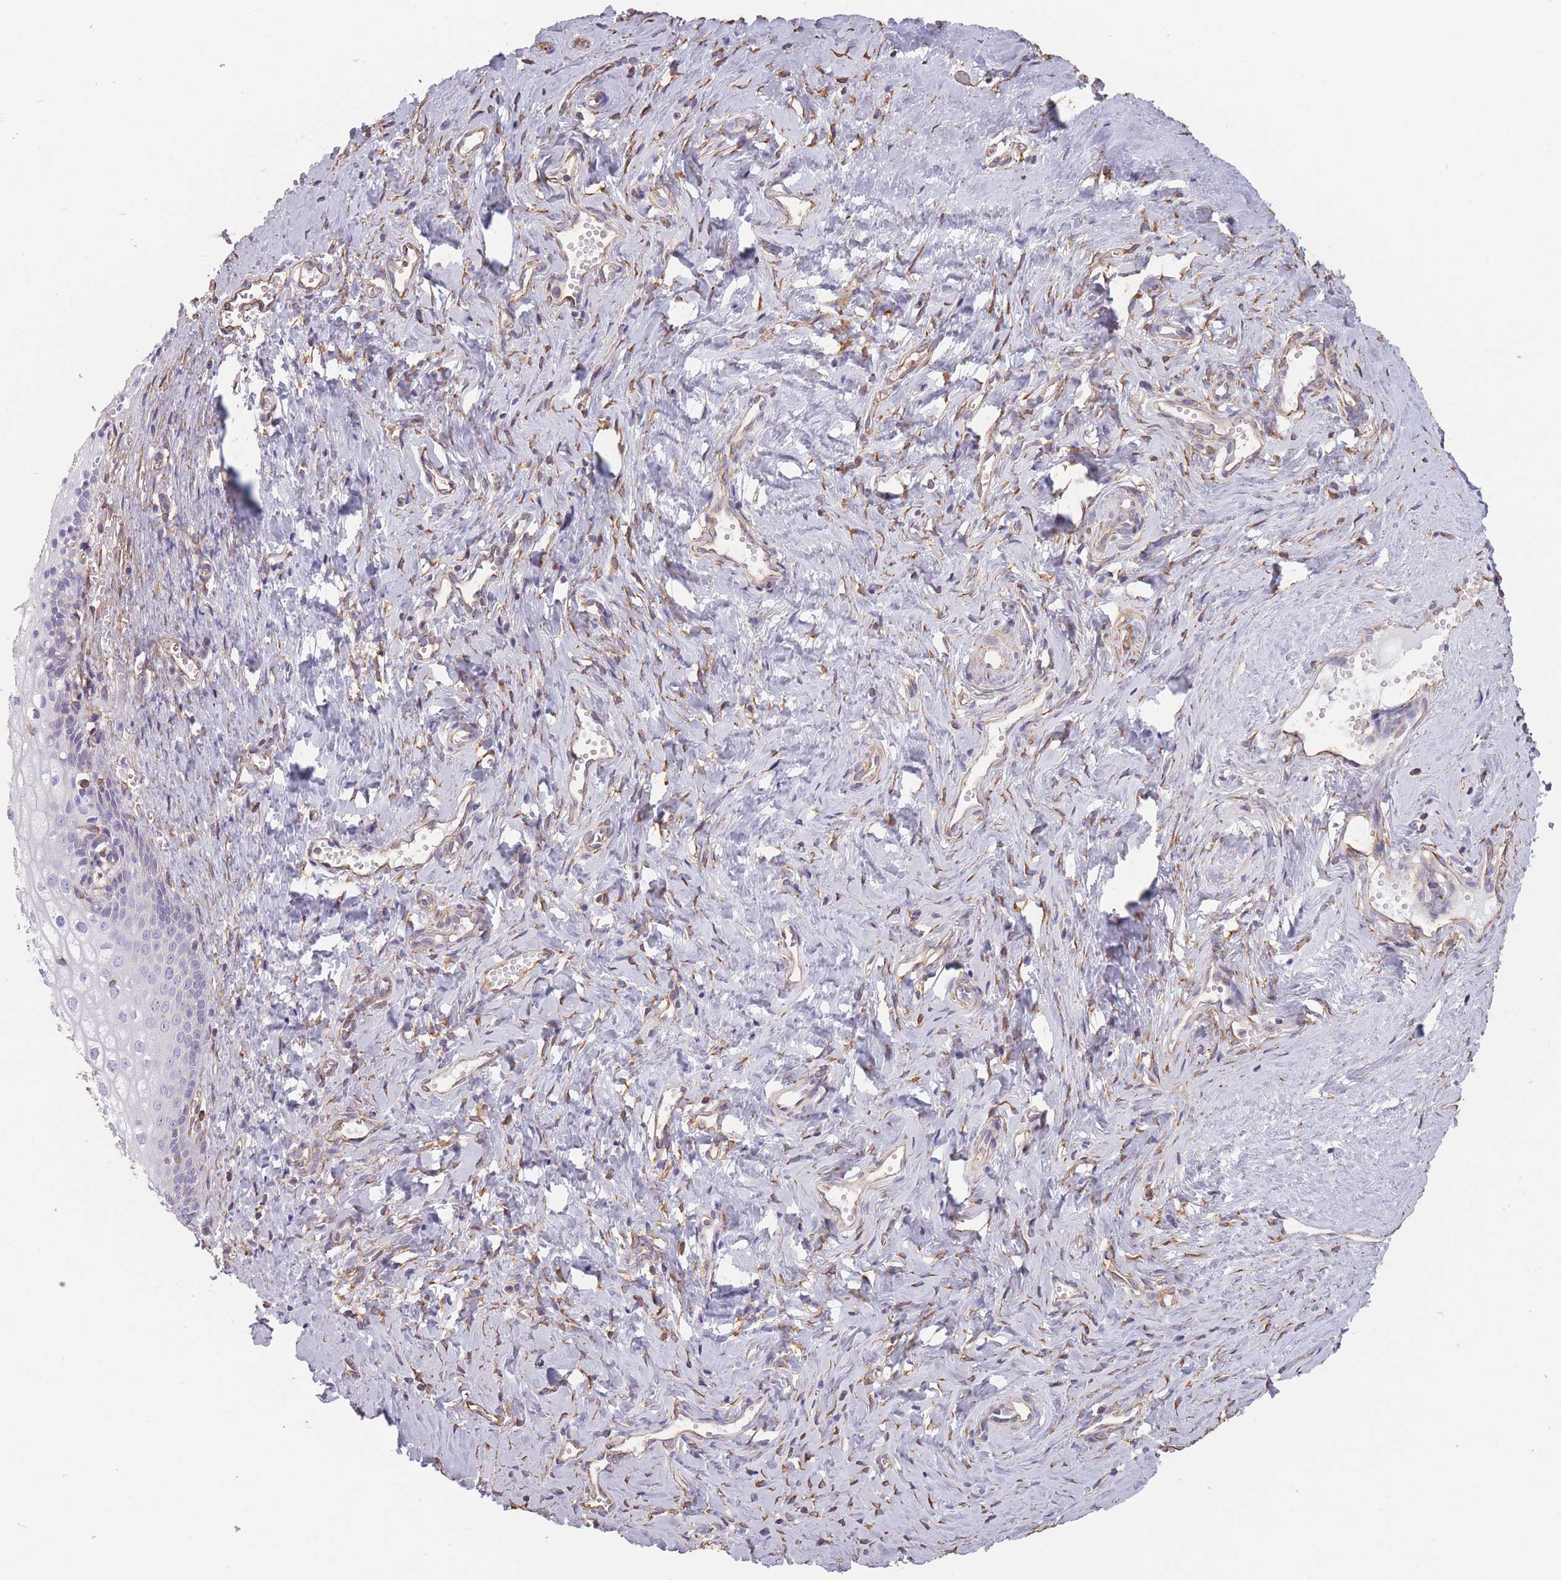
{"staining": {"intensity": "negative", "quantity": "none", "location": "none"}, "tissue": "vagina", "cell_type": "Squamous epithelial cells", "image_type": "normal", "snomed": [{"axis": "morphology", "description": "Normal tissue, NOS"}, {"axis": "topography", "description": "Vagina"}], "caption": "Squamous epithelial cells show no significant protein expression in benign vagina. (Immunohistochemistry (ihc), brightfield microscopy, high magnification).", "gene": "ADD1", "patient": {"sex": "female", "age": 59}}